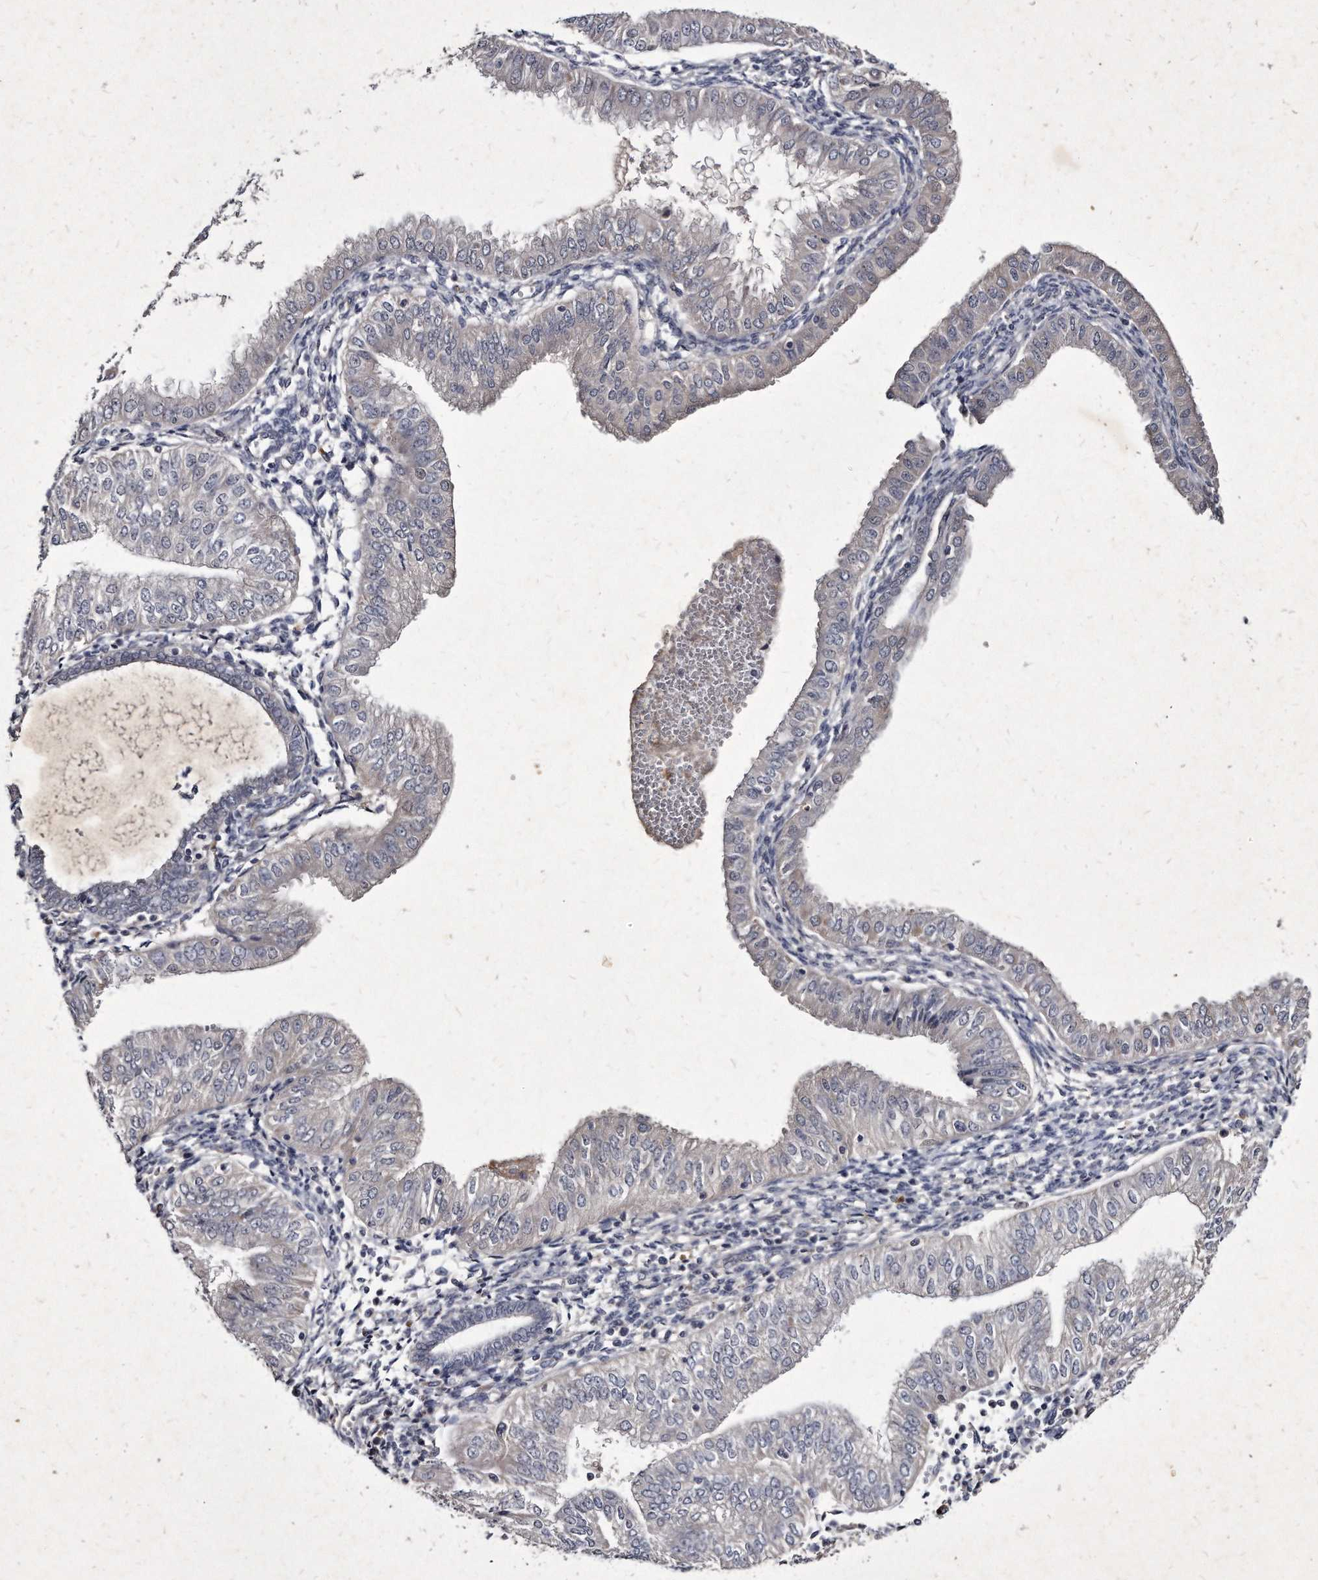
{"staining": {"intensity": "negative", "quantity": "none", "location": "none"}, "tissue": "endometrial cancer", "cell_type": "Tumor cells", "image_type": "cancer", "snomed": [{"axis": "morphology", "description": "Normal tissue, NOS"}, {"axis": "morphology", "description": "Adenocarcinoma, NOS"}, {"axis": "topography", "description": "Endometrium"}], "caption": "This is a photomicrograph of IHC staining of endometrial cancer (adenocarcinoma), which shows no positivity in tumor cells.", "gene": "KLHDC3", "patient": {"sex": "female", "age": 53}}